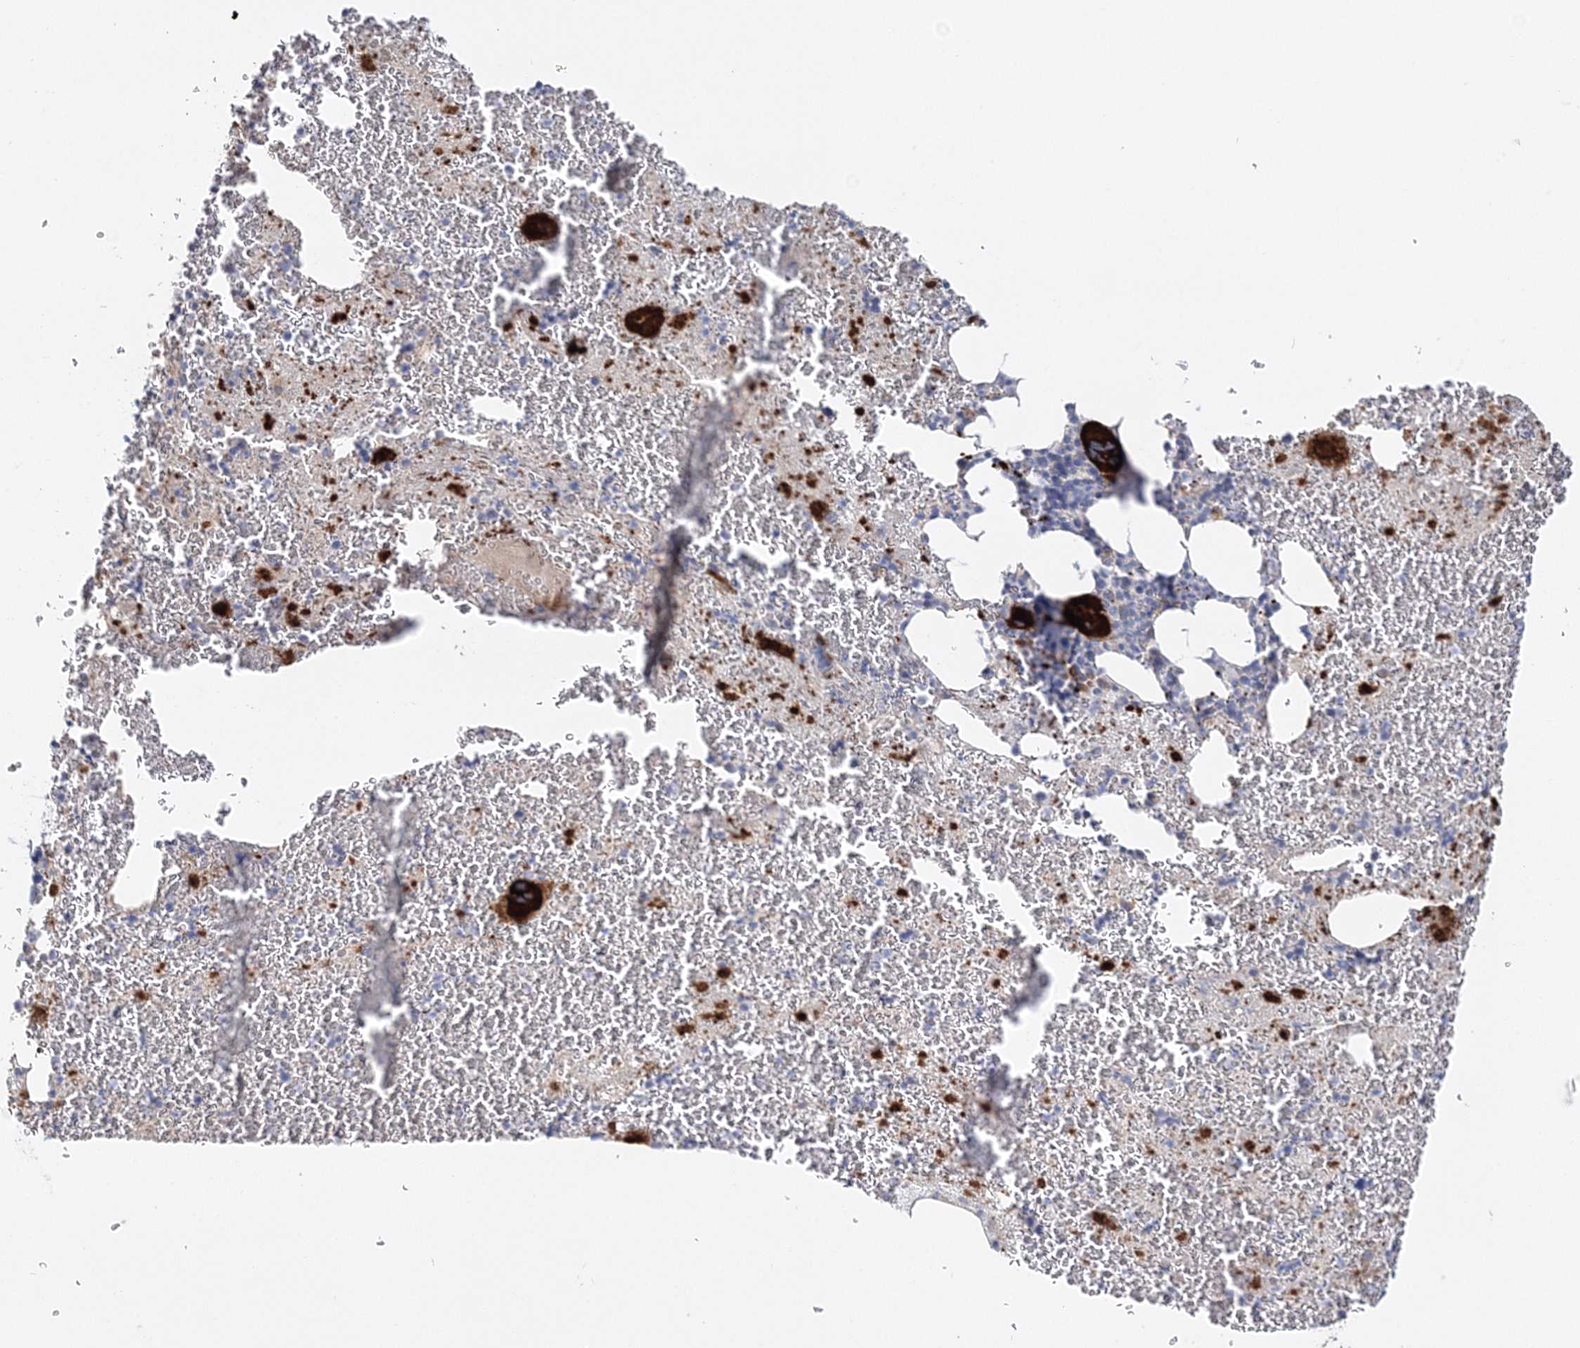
{"staining": {"intensity": "strong", "quantity": "<25%", "location": "cytoplasmic/membranous"}, "tissue": "bone marrow", "cell_type": "Hematopoietic cells", "image_type": "normal", "snomed": [{"axis": "morphology", "description": "Normal tissue, NOS"}, {"axis": "topography", "description": "Bone marrow"}], "caption": "A medium amount of strong cytoplasmic/membranous positivity is identified in about <25% of hematopoietic cells in unremarkable bone marrow. (brown staining indicates protein expression, while blue staining denotes nuclei).", "gene": "MYOZ2", "patient": {"sex": "male", "age": 36}}